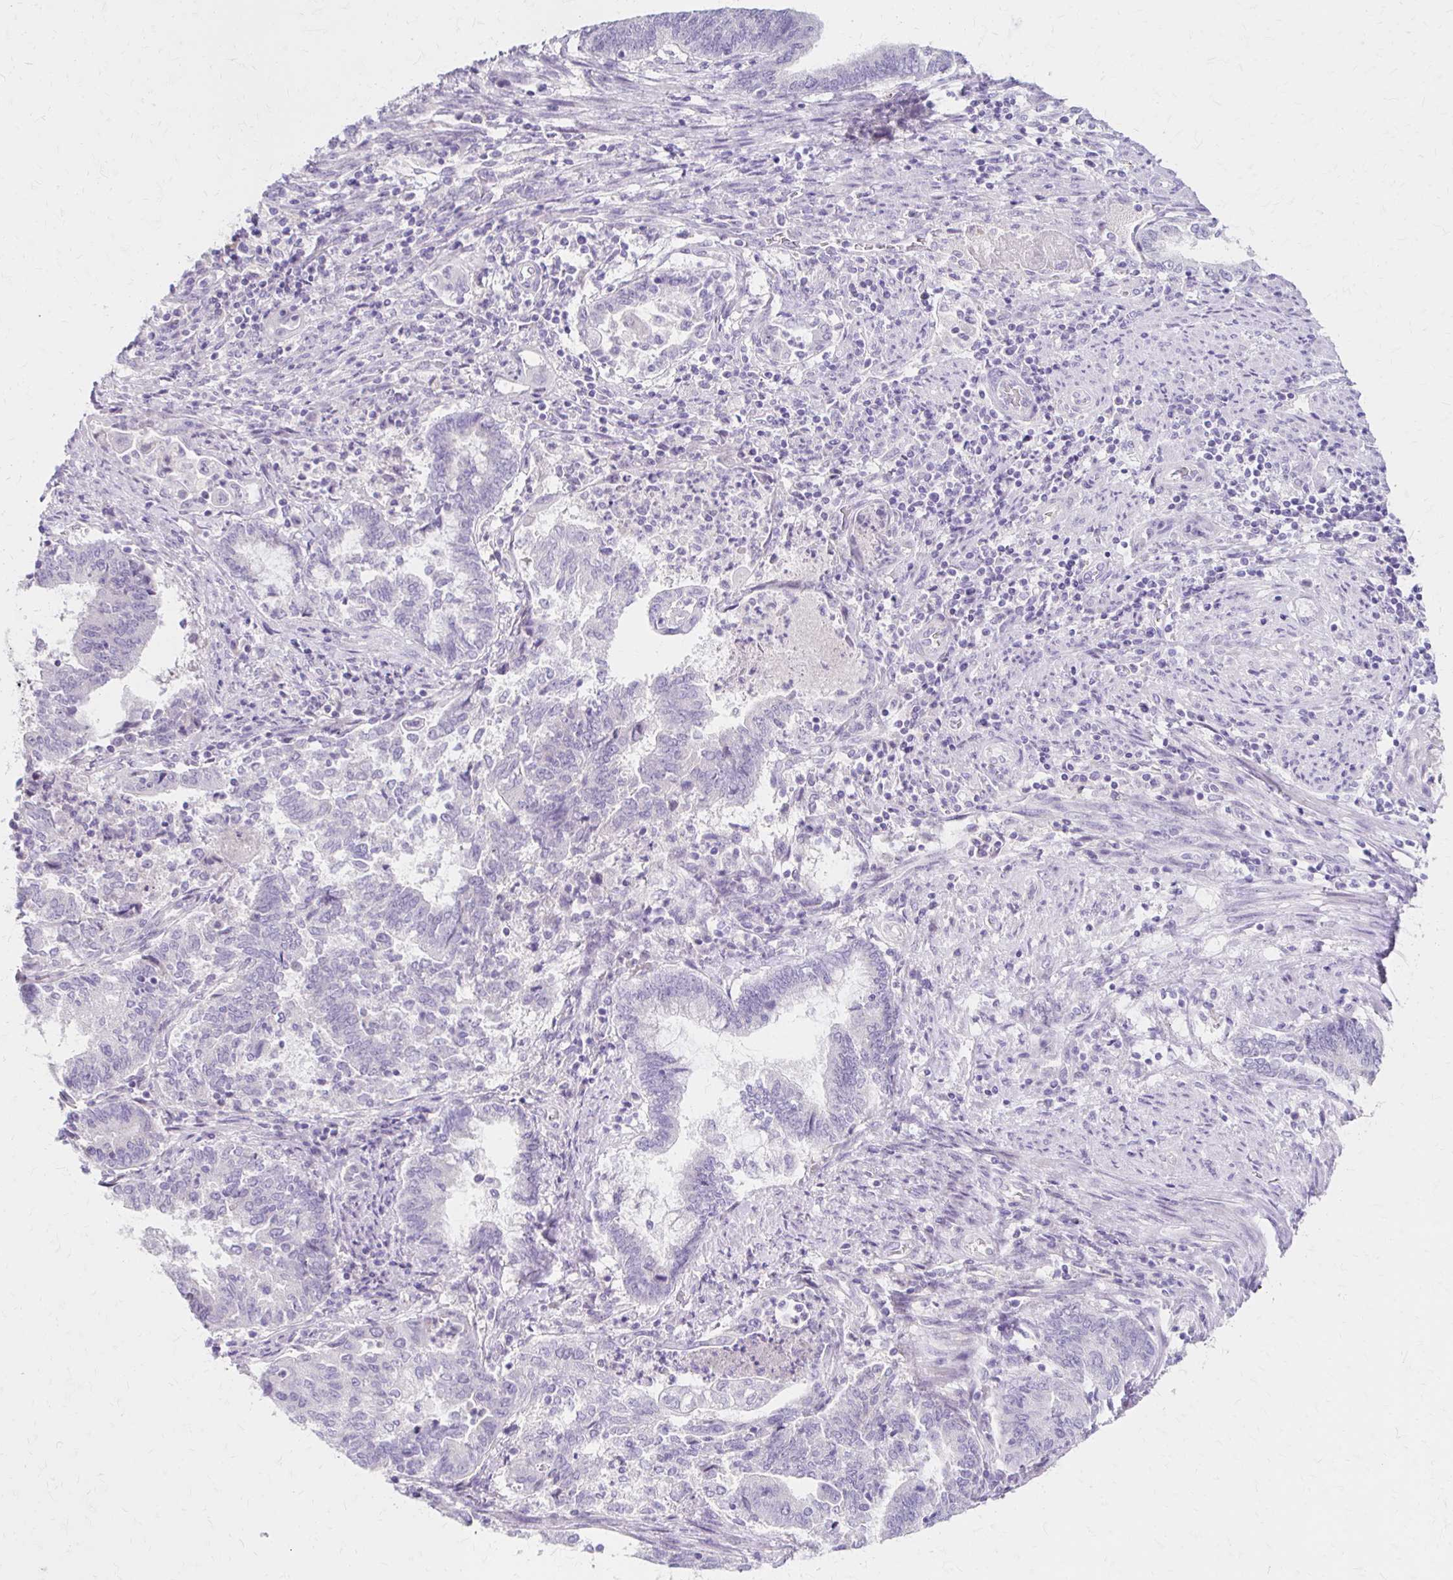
{"staining": {"intensity": "negative", "quantity": "none", "location": "none"}, "tissue": "endometrial cancer", "cell_type": "Tumor cells", "image_type": "cancer", "snomed": [{"axis": "morphology", "description": "Adenocarcinoma, NOS"}, {"axis": "topography", "description": "Endometrium"}], "caption": "Adenocarcinoma (endometrial) was stained to show a protein in brown. There is no significant expression in tumor cells.", "gene": "AZGP1", "patient": {"sex": "female", "age": 65}}